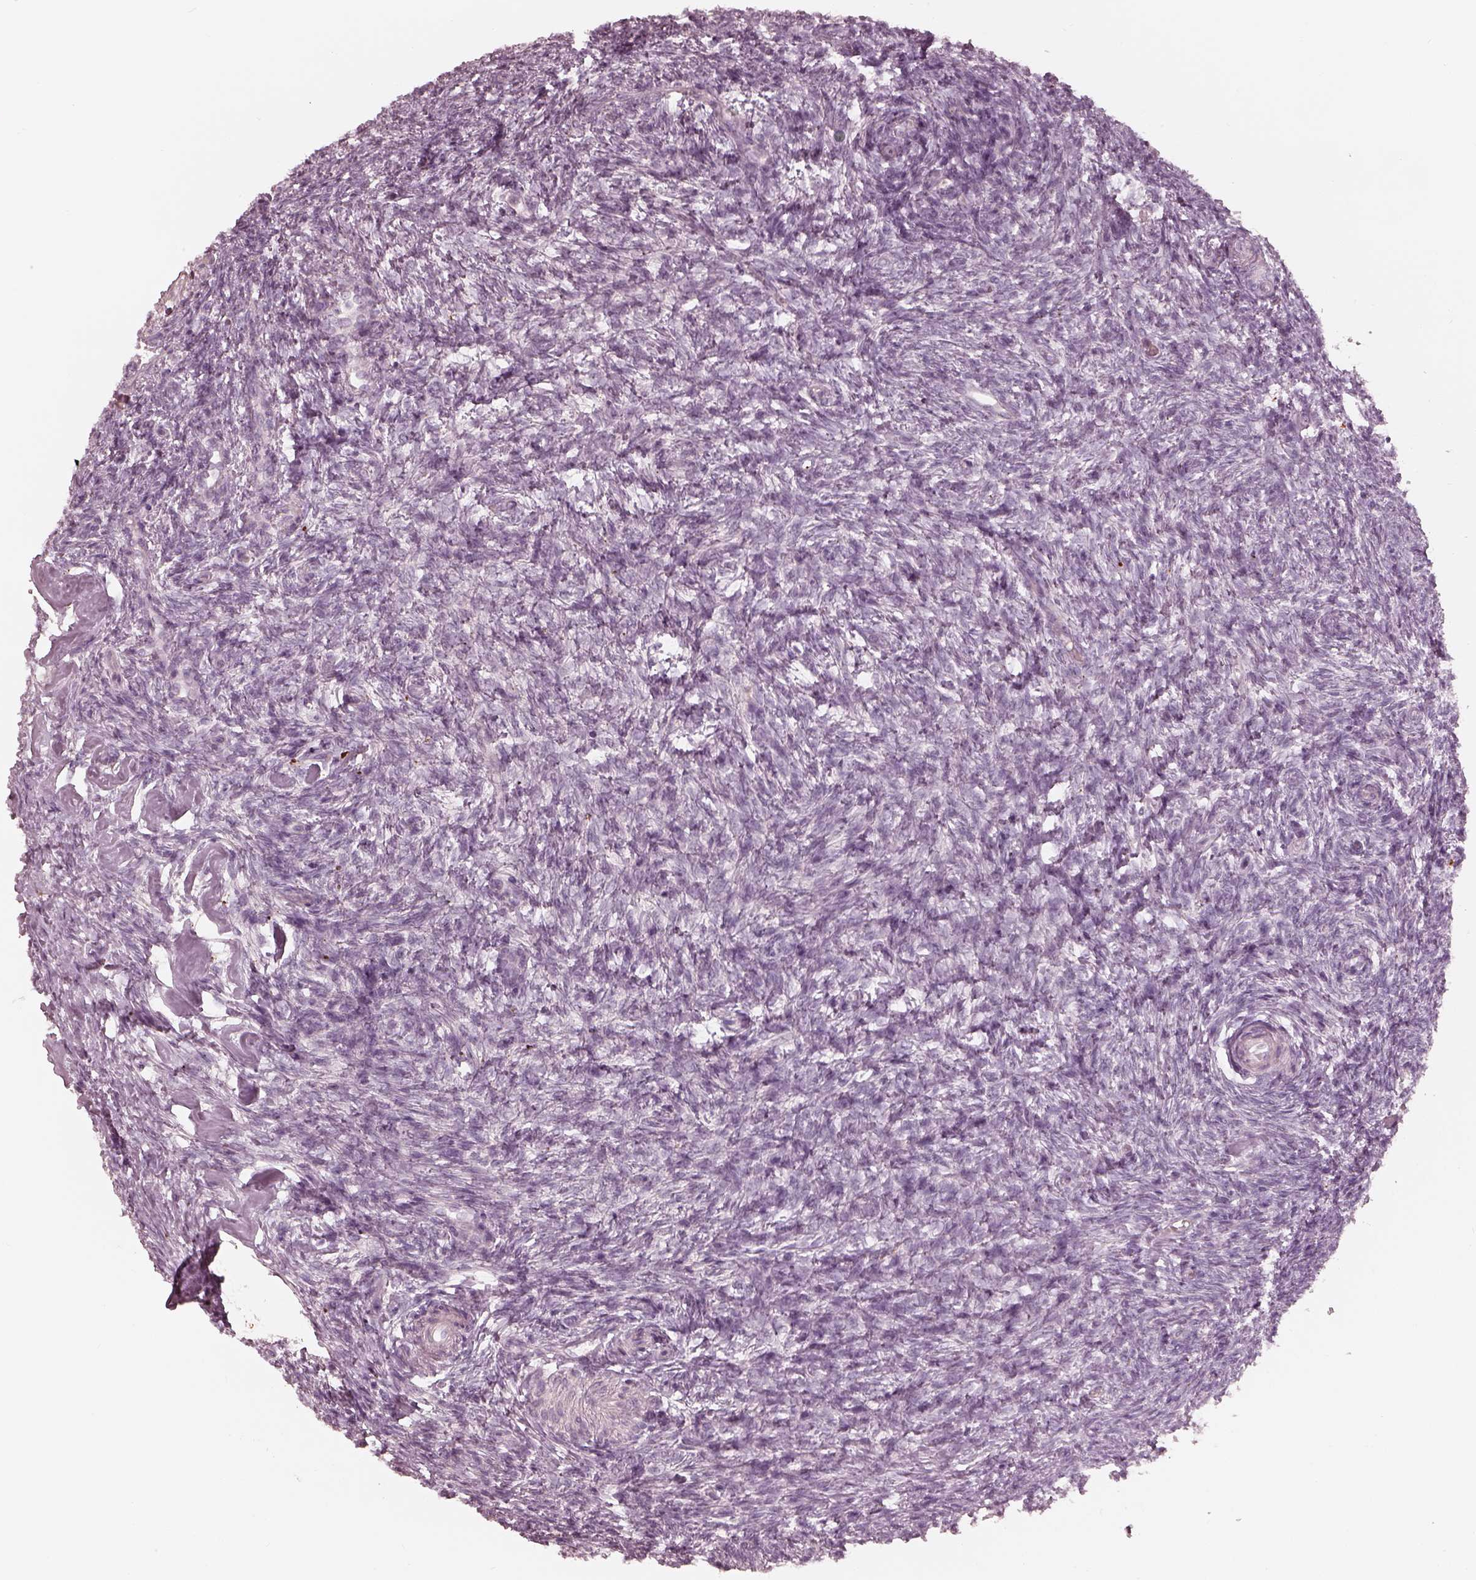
{"staining": {"intensity": "negative", "quantity": "none", "location": "none"}, "tissue": "ovary", "cell_type": "Follicle cells", "image_type": "normal", "snomed": [{"axis": "morphology", "description": "Normal tissue, NOS"}, {"axis": "topography", "description": "Ovary"}], "caption": "Immunohistochemistry (IHC) photomicrograph of normal ovary: ovary stained with DAB (3,3'-diaminobenzidine) reveals no significant protein expression in follicle cells. (Immunohistochemistry (IHC), brightfield microscopy, high magnification).", "gene": "ADRB3", "patient": {"sex": "female", "age": 43}}